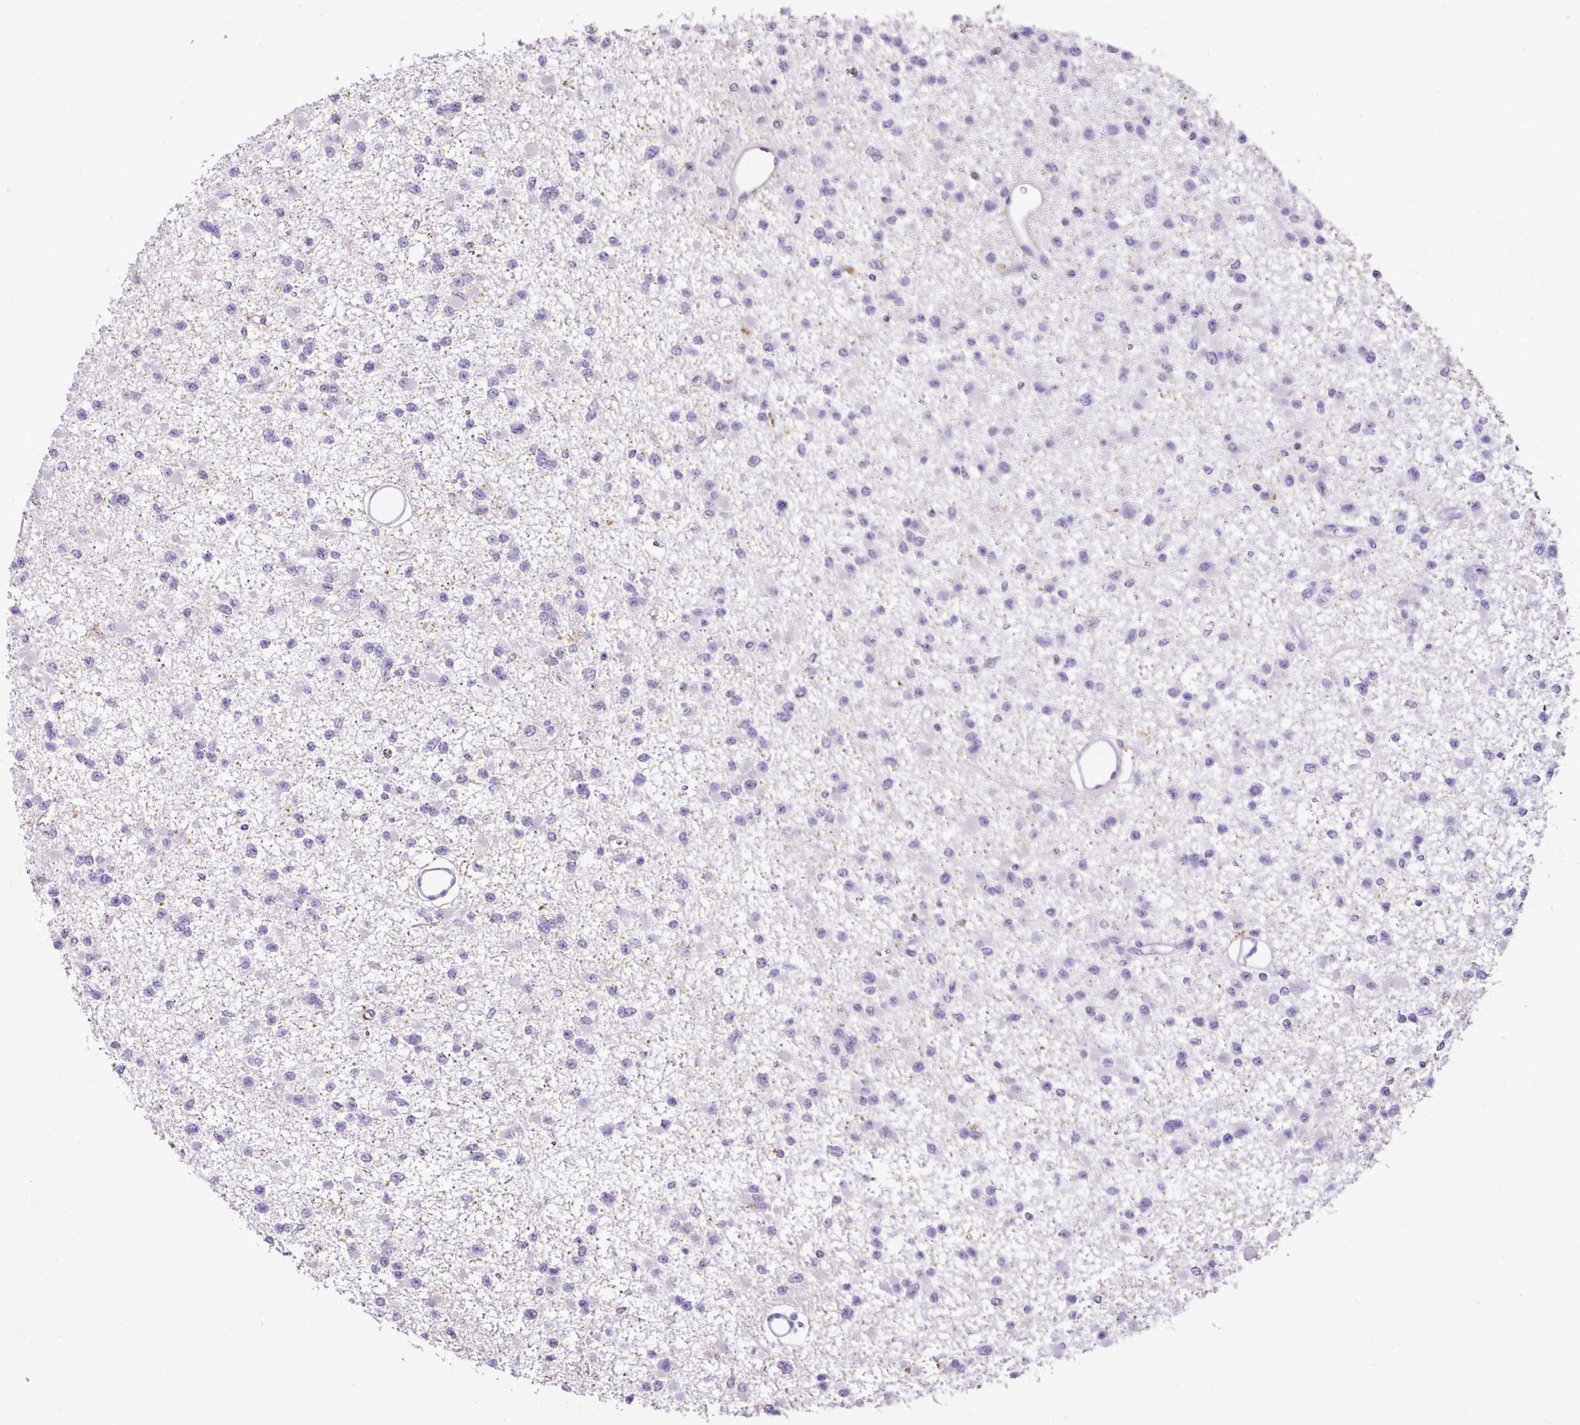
{"staining": {"intensity": "negative", "quantity": "none", "location": "none"}, "tissue": "glioma", "cell_type": "Tumor cells", "image_type": "cancer", "snomed": [{"axis": "morphology", "description": "Glioma, malignant, Low grade"}, {"axis": "topography", "description": "Brain"}], "caption": "Micrograph shows no significant protein staining in tumor cells of malignant low-grade glioma.", "gene": "KCNJ11", "patient": {"sex": "female", "age": 22}}